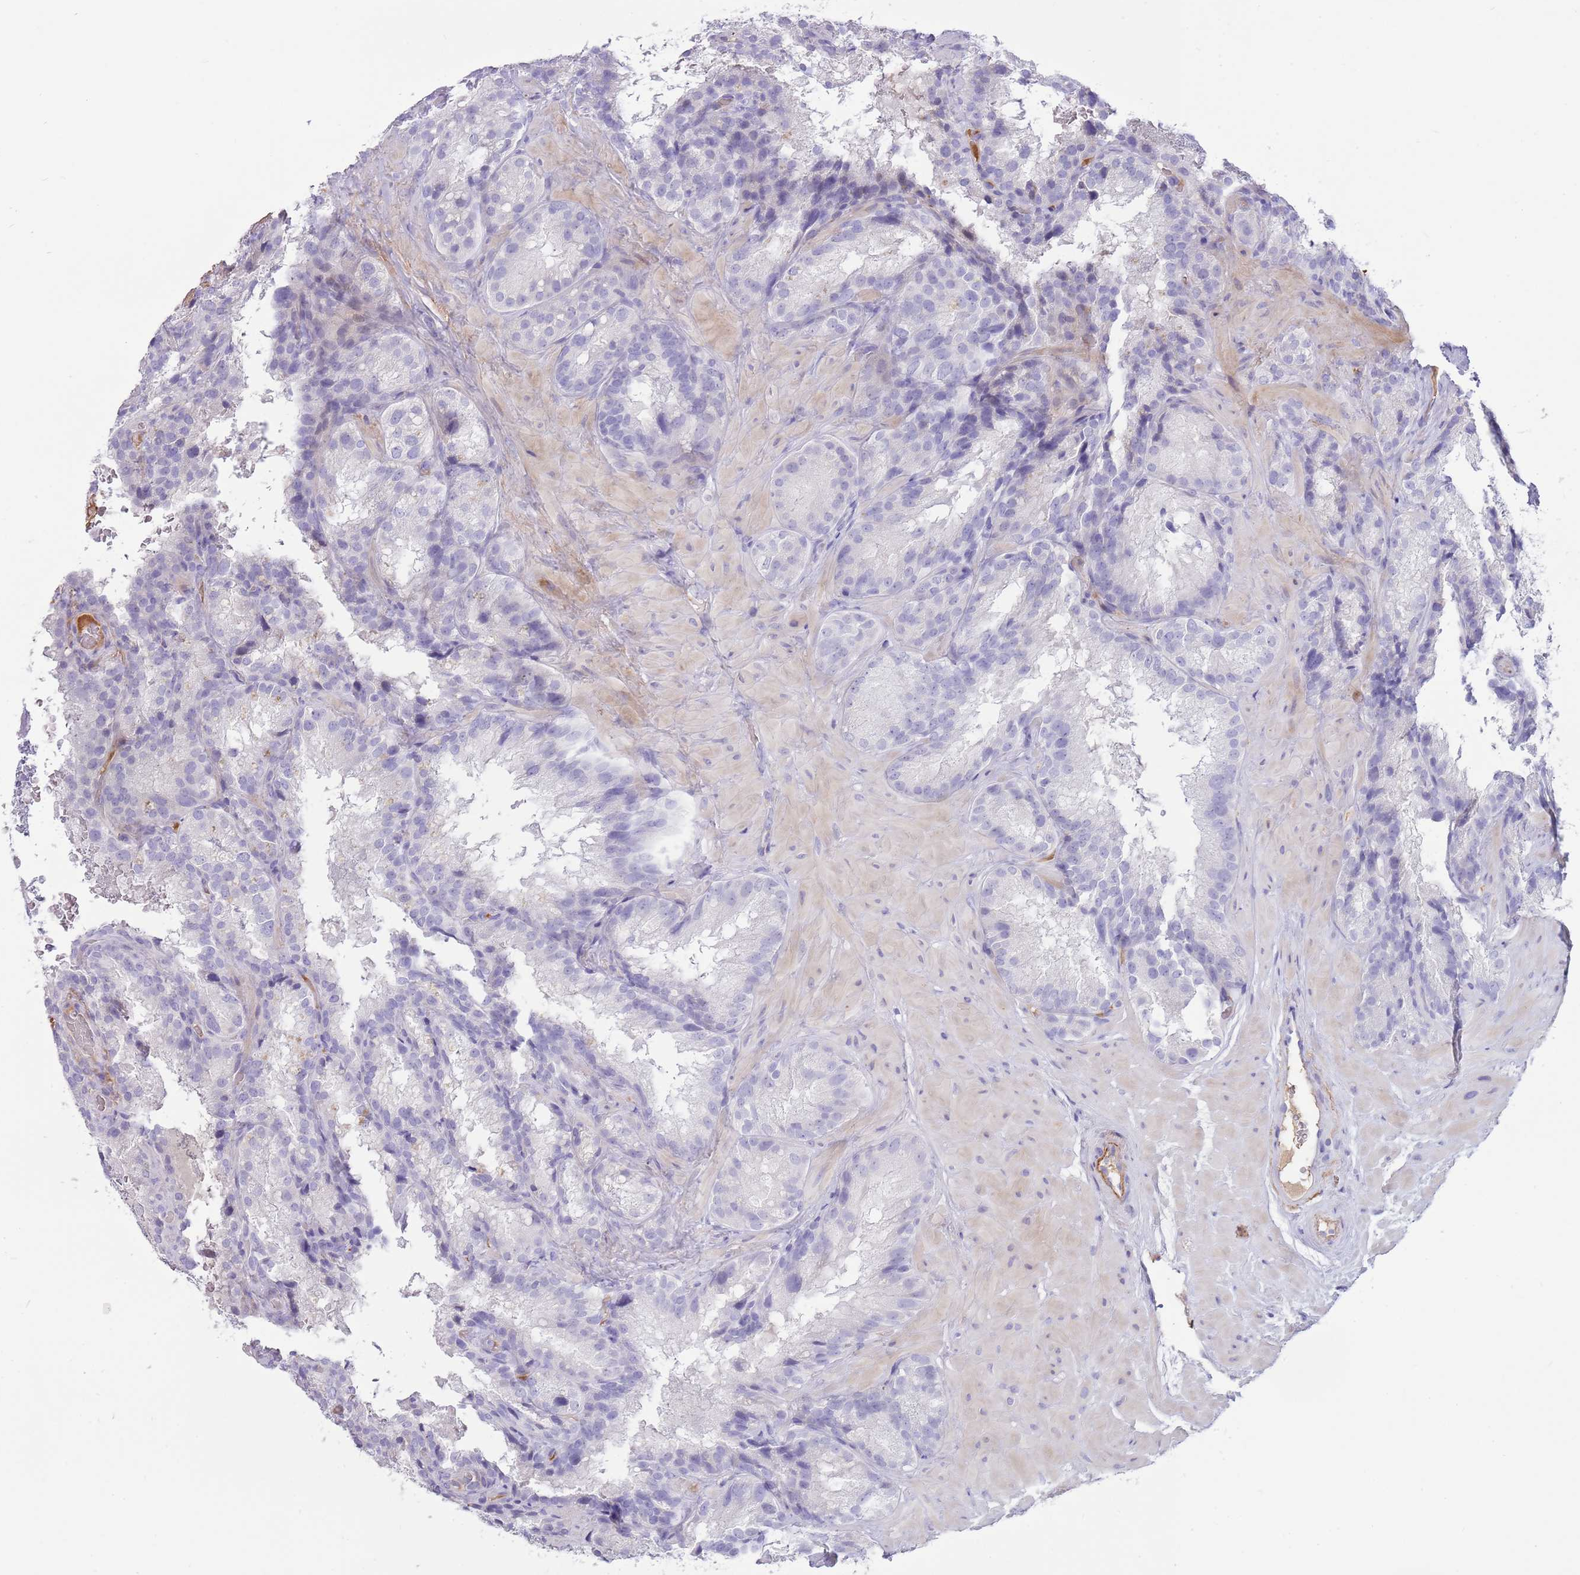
{"staining": {"intensity": "negative", "quantity": "none", "location": "none"}, "tissue": "seminal vesicle", "cell_type": "Glandular cells", "image_type": "normal", "snomed": [{"axis": "morphology", "description": "Normal tissue, NOS"}, {"axis": "topography", "description": "Seminal veicle"}], "caption": "Glandular cells are negative for protein expression in benign human seminal vesicle. (DAB IHC, high magnification).", "gene": "LEPROTL1", "patient": {"sex": "male", "age": 58}}